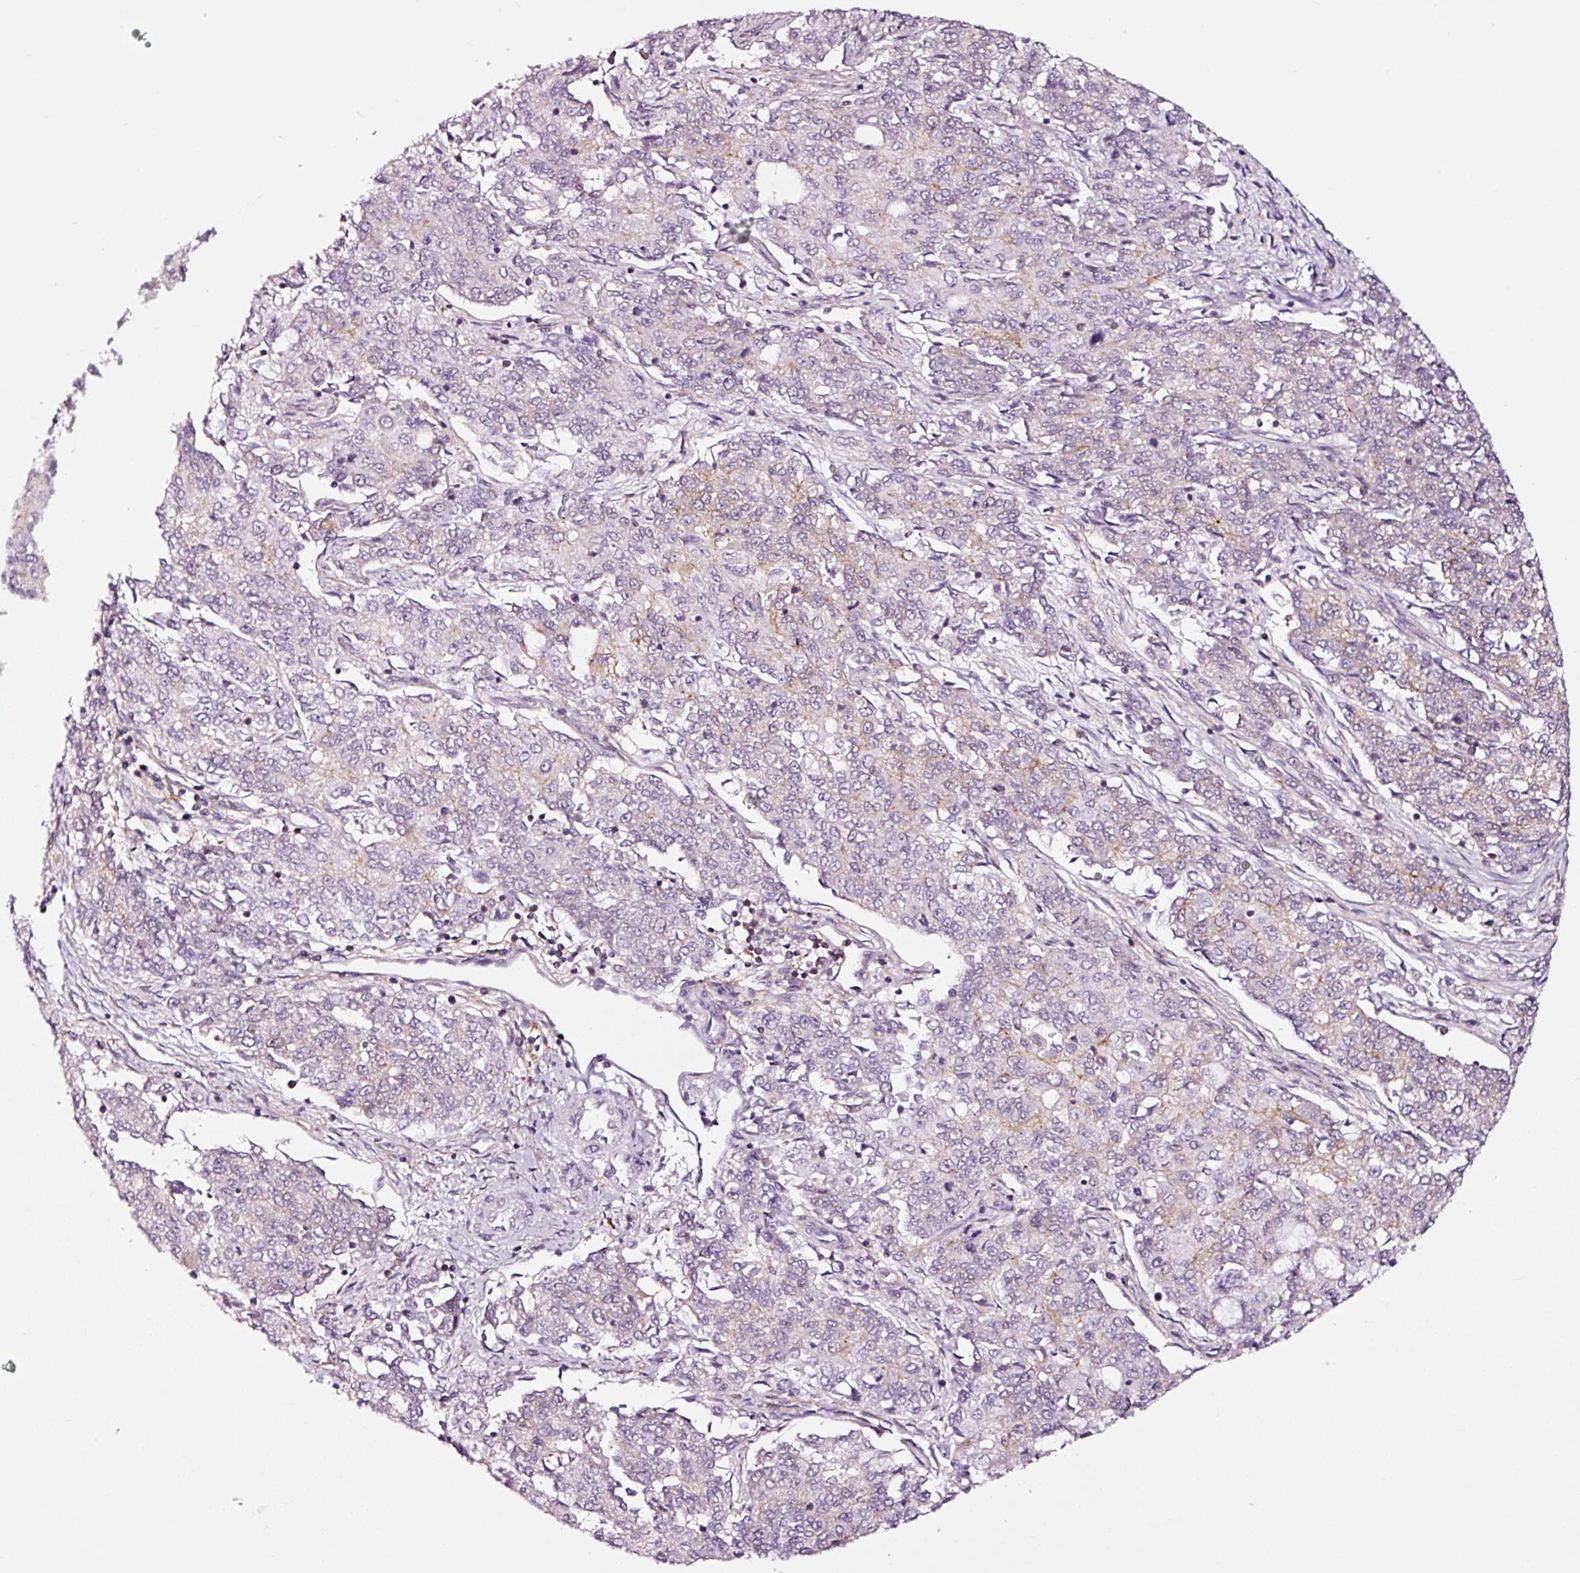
{"staining": {"intensity": "weak", "quantity": "<25%", "location": "cytoplasmic/membranous"}, "tissue": "endometrial cancer", "cell_type": "Tumor cells", "image_type": "cancer", "snomed": [{"axis": "morphology", "description": "Adenocarcinoma, NOS"}, {"axis": "topography", "description": "Endometrium"}], "caption": "Tumor cells are negative for brown protein staining in endometrial cancer (adenocarcinoma).", "gene": "ADD3", "patient": {"sex": "female", "age": 50}}